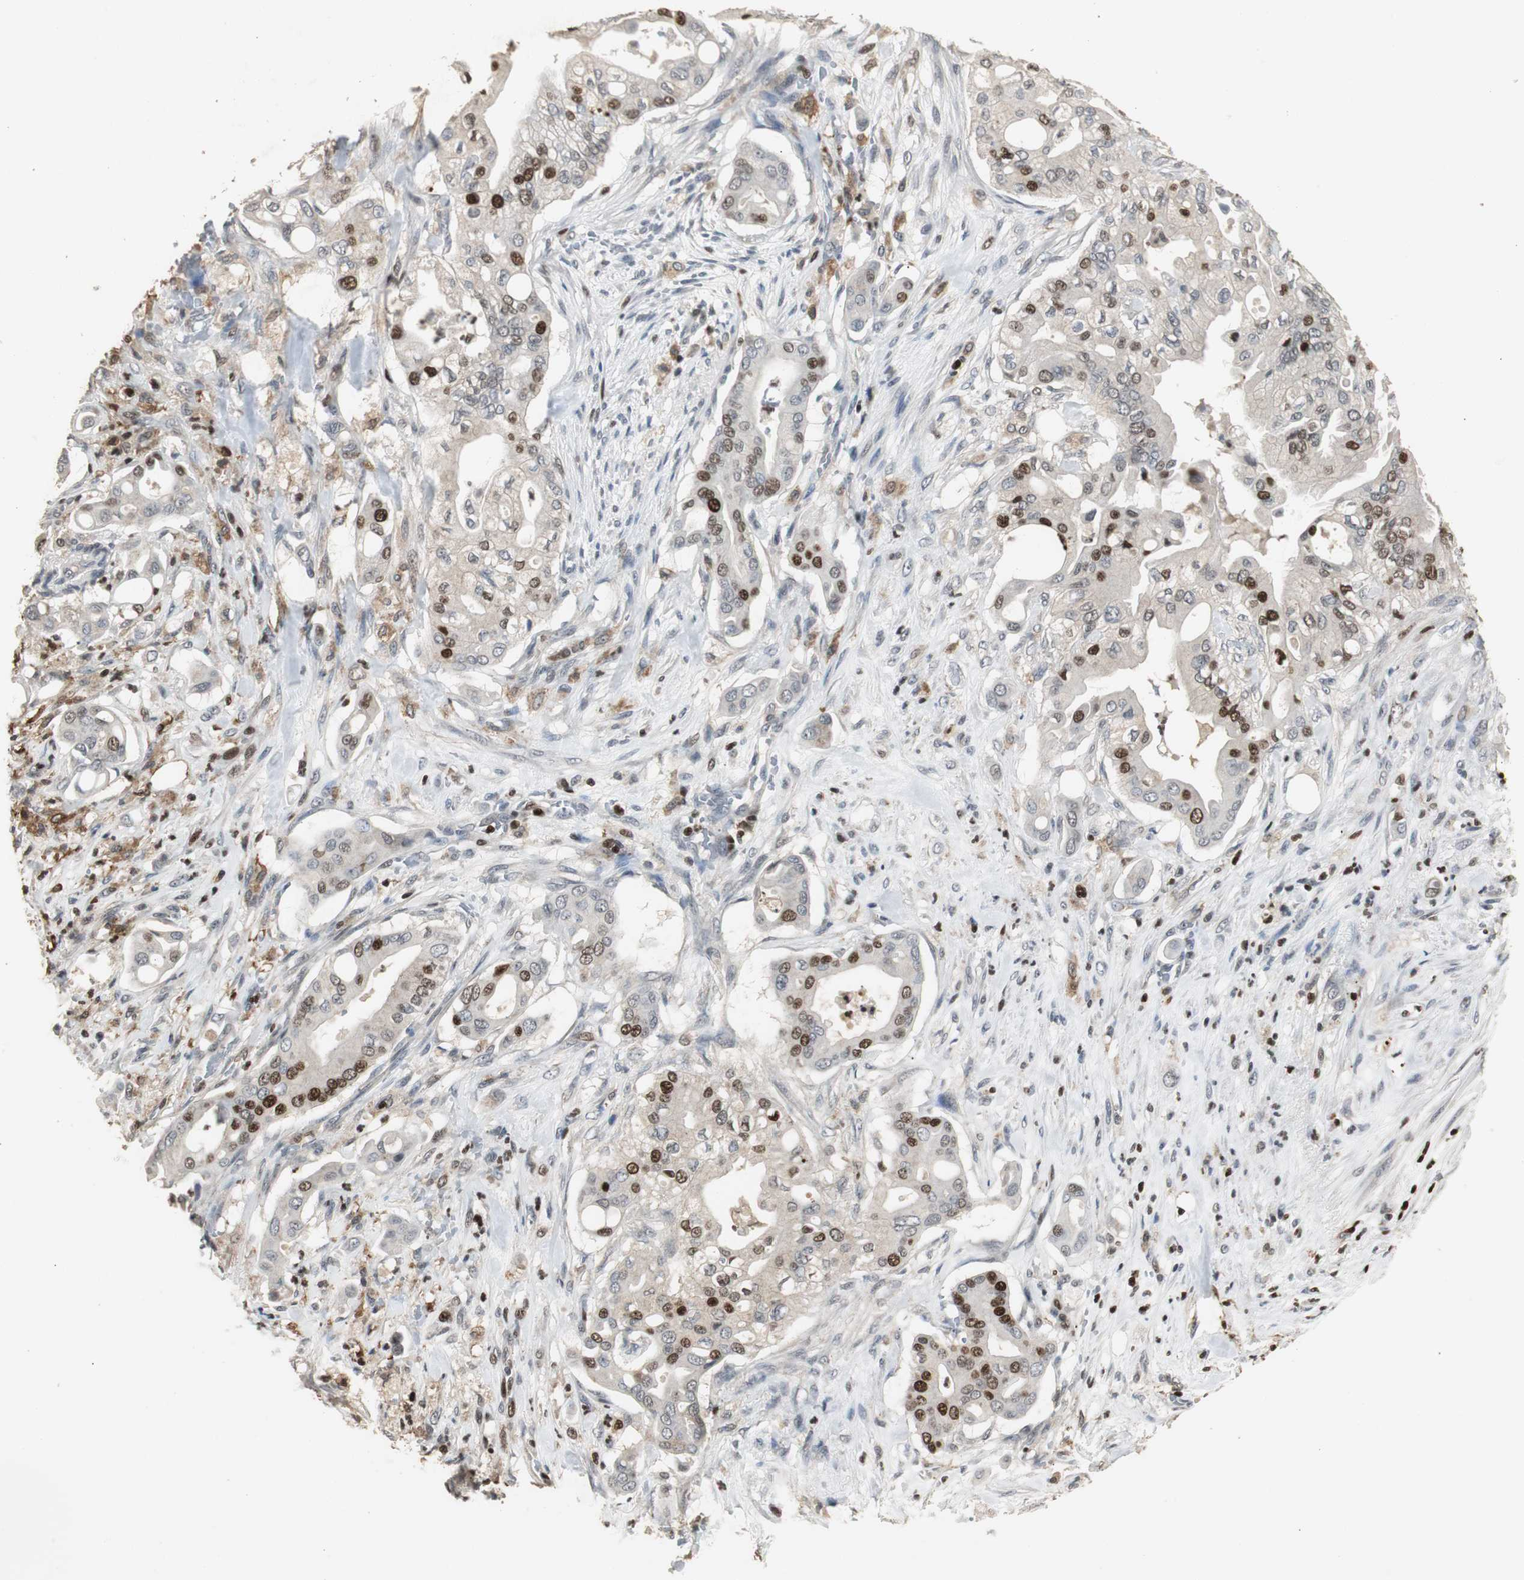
{"staining": {"intensity": "strong", "quantity": "<25%", "location": "nuclear"}, "tissue": "liver cancer", "cell_type": "Tumor cells", "image_type": "cancer", "snomed": [{"axis": "morphology", "description": "Cholangiocarcinoma"}, {"axis": "topography", "description": "Liver"}], "caption": "Immunohistochemical staining of human liver cancer displays medium levels of strong nuclear expression in about <25% of tumor cells. Using DAB (3,3'-diaminobenzidine) (brown) and hematoxylin (blue) stains, captured at high magnification using brightfield microscopy.", "gene": "FEN1", "patient": {"sex": "female", "age": 68}}